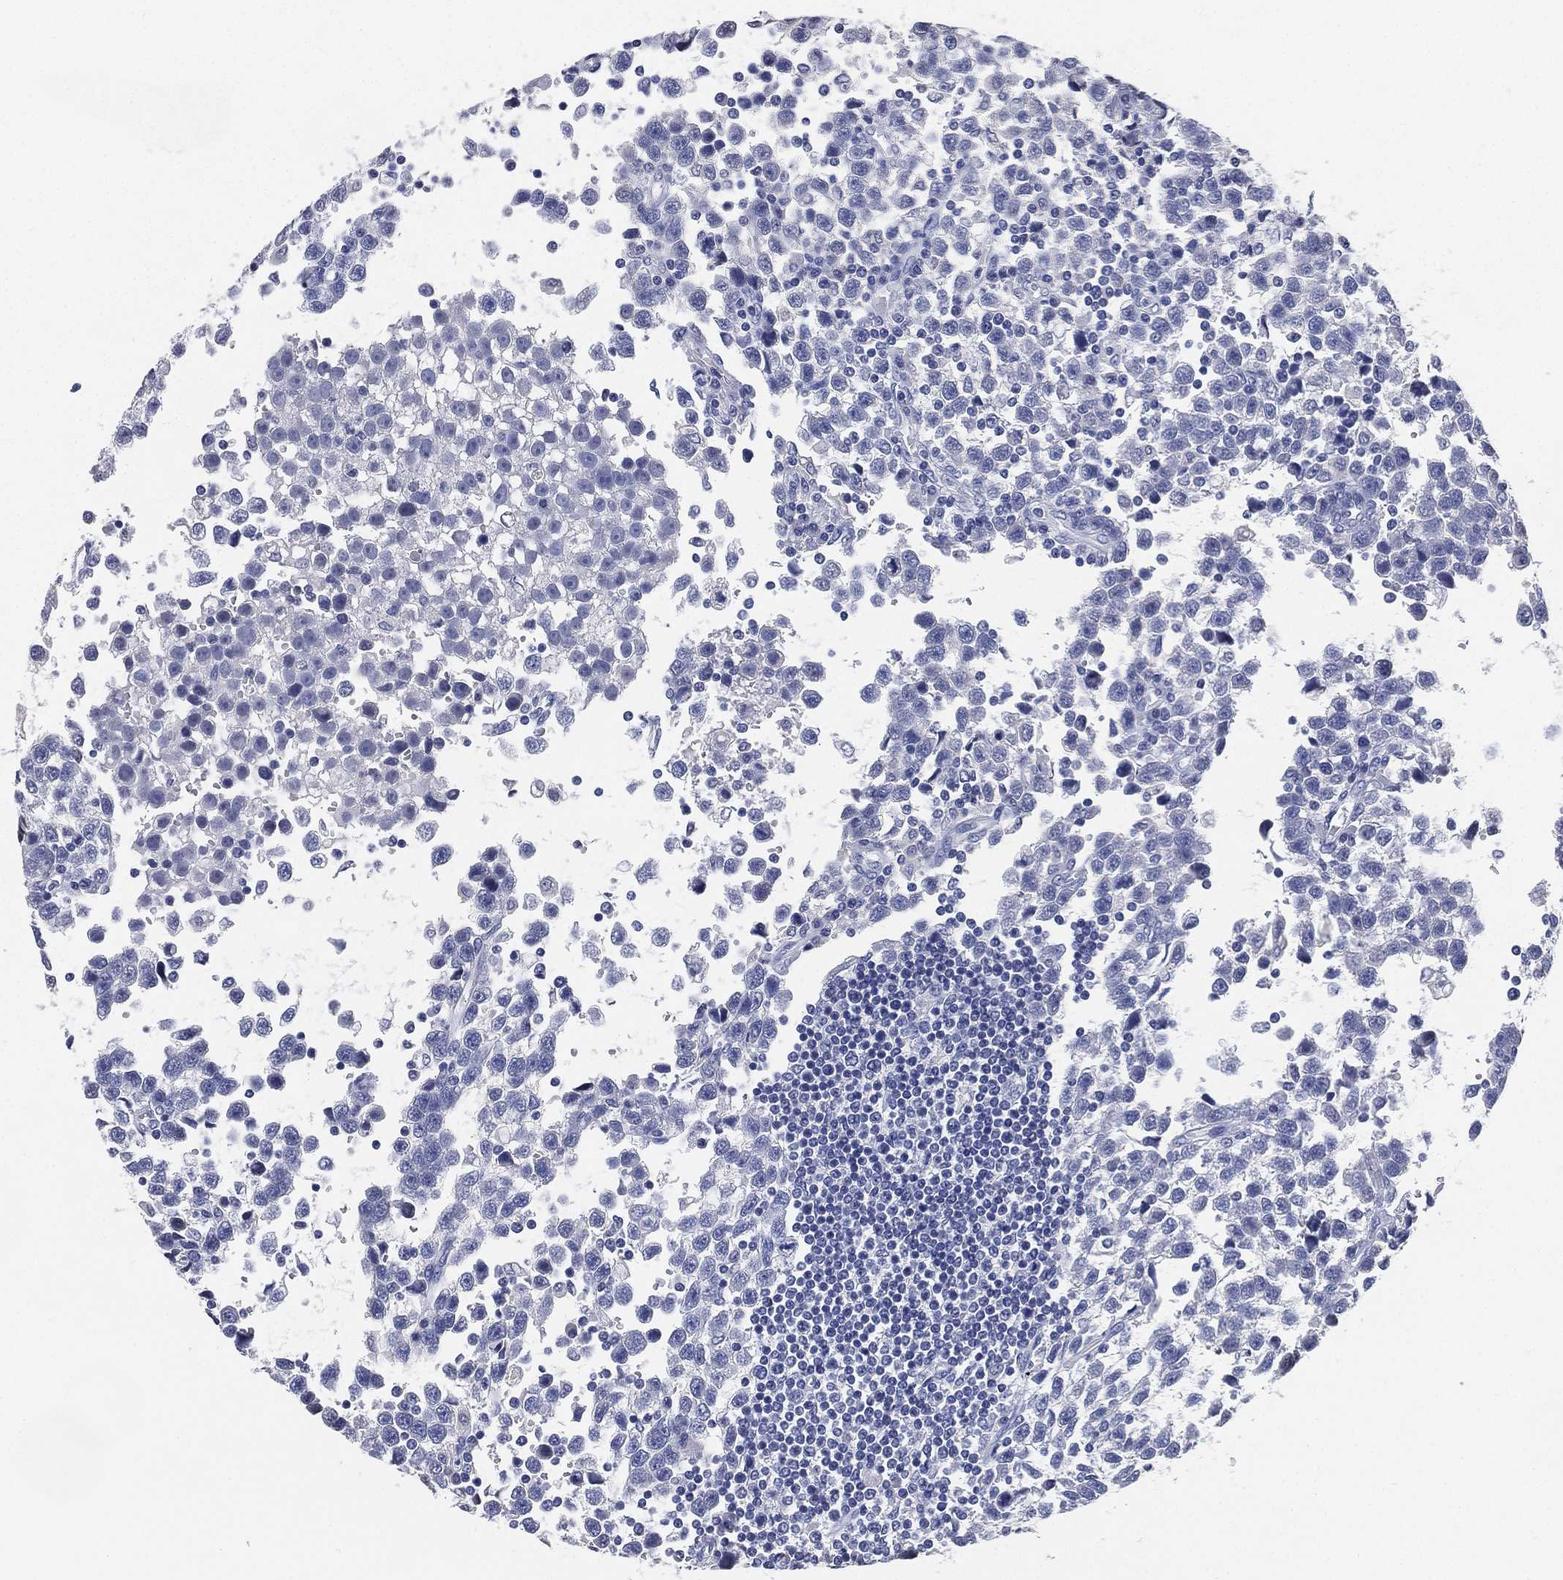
{"staining": {"intensity": "negative", "quantity": "none", "location": "none"}, "tissue": "testis cancer", "cell_type": "Tumor cells", "image_type": "cancer", "snomed": [{"axis": "morphology", "description": "Seminoma, NOS"}, {"axis": "topography", "description": "Testis"}], "caption": "Micrograph shows no significant protein expression in tumor cells of testis cancer (seminoma). (Brightfield microscopy of DAB immunohistochemistry (IHC) at high magnification).", "gene": "IYD", "patient": {"sex": "male", "age": 34}}